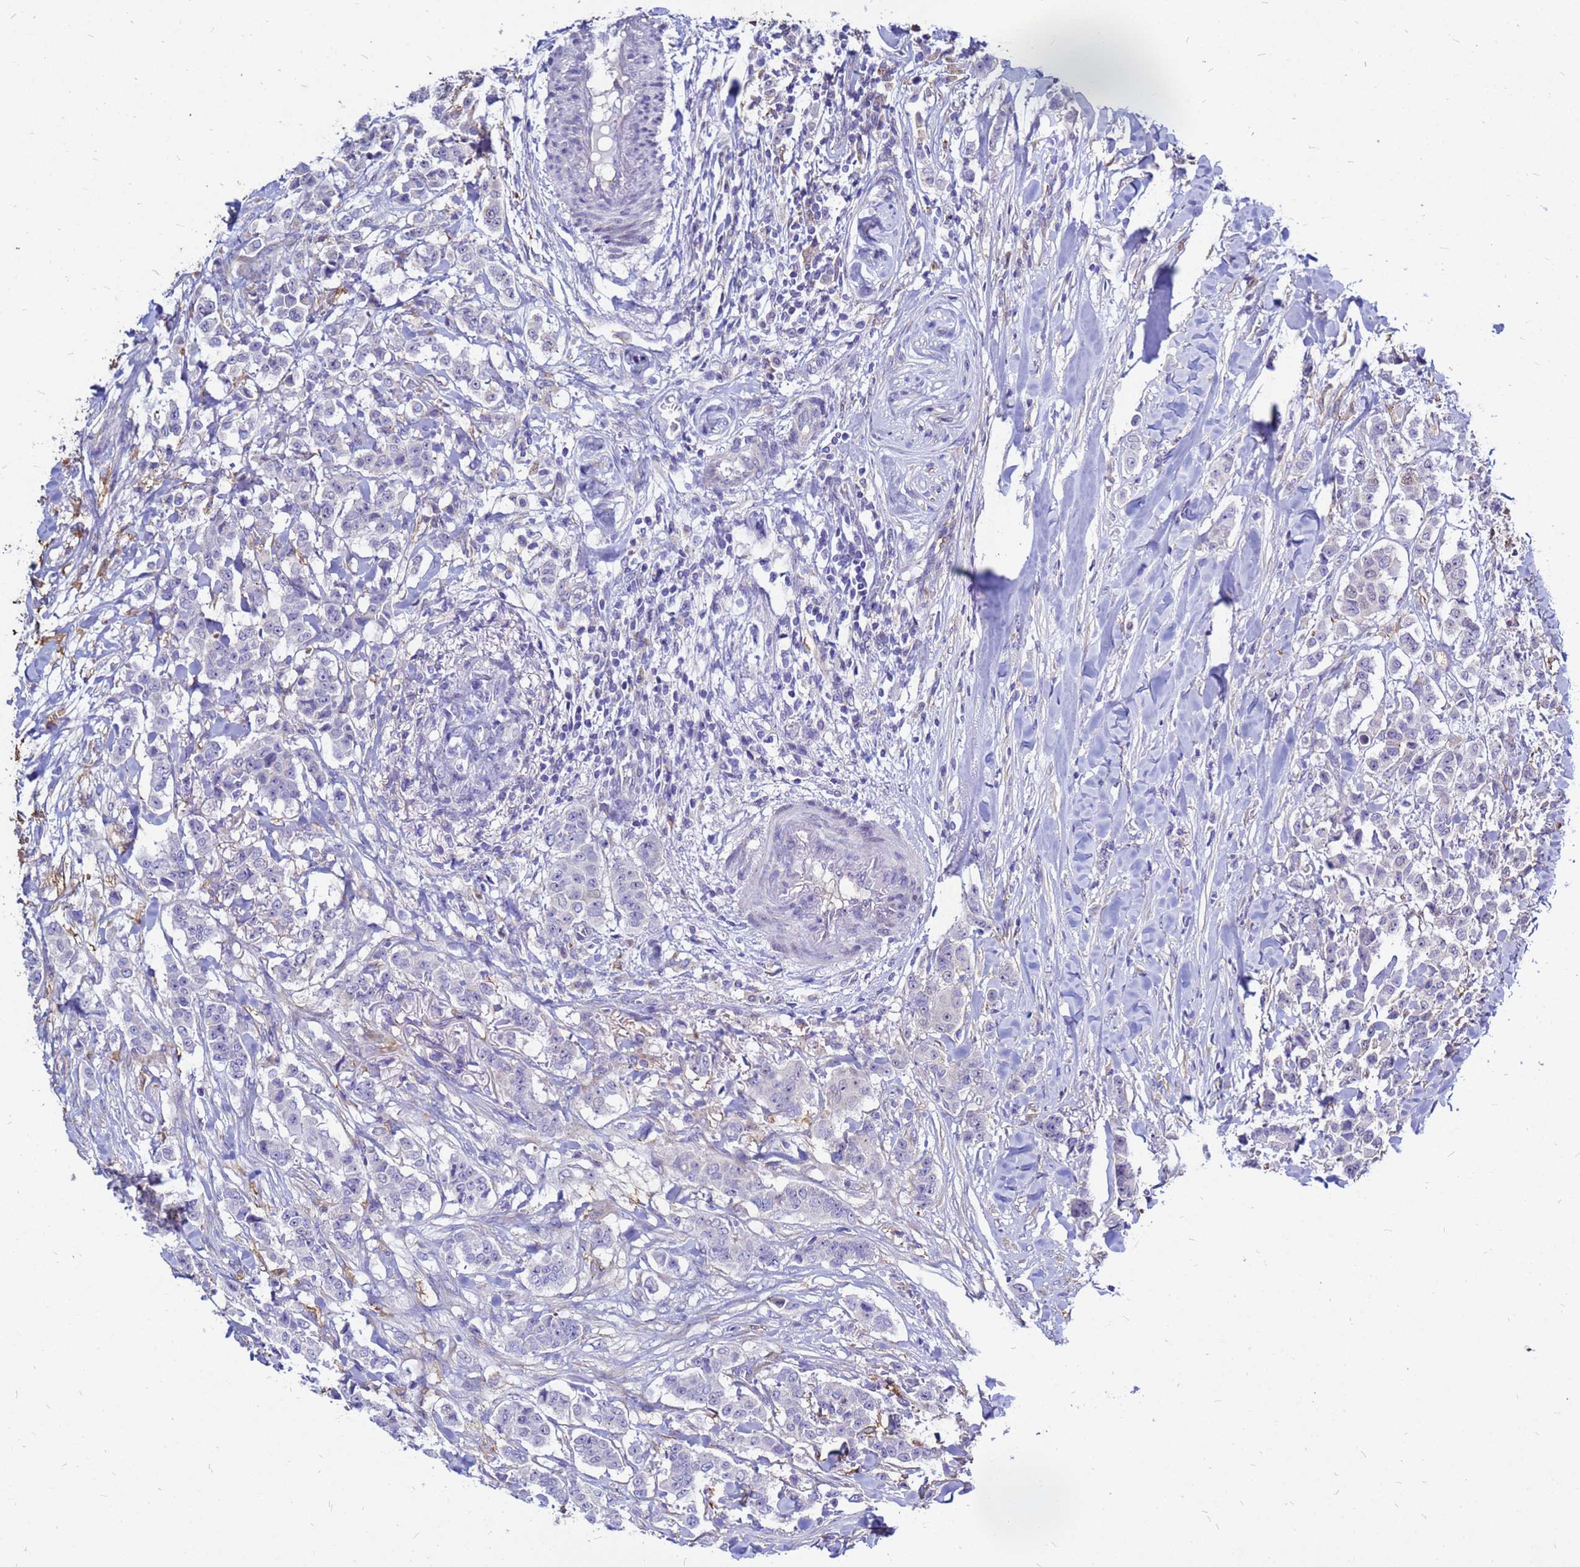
{"staining": {"intensity": "negative", "quantity": "none", "location": "none"}, "tissue": "breast cancer", "cell_type": "Tumor cells", "image_type": "cancer", "snomed": [{"axis": "morphology", "description": "Duct carcinoma"}, {"axis": "topography", "description": "Breast"}], "caption": "Immunohistochemistry photomicrograph of neoplastic tissue: breast cancer stained with DAB (3,3'-diaminobenzidine) exhibits no significant protein expression in tumor cells. (DAB (3,3'-diaminobenzidine) immunohistochemistry (IHC), high magnification).", "gene": "MOB2", "patient": {"sex": "female", "age": 40}}